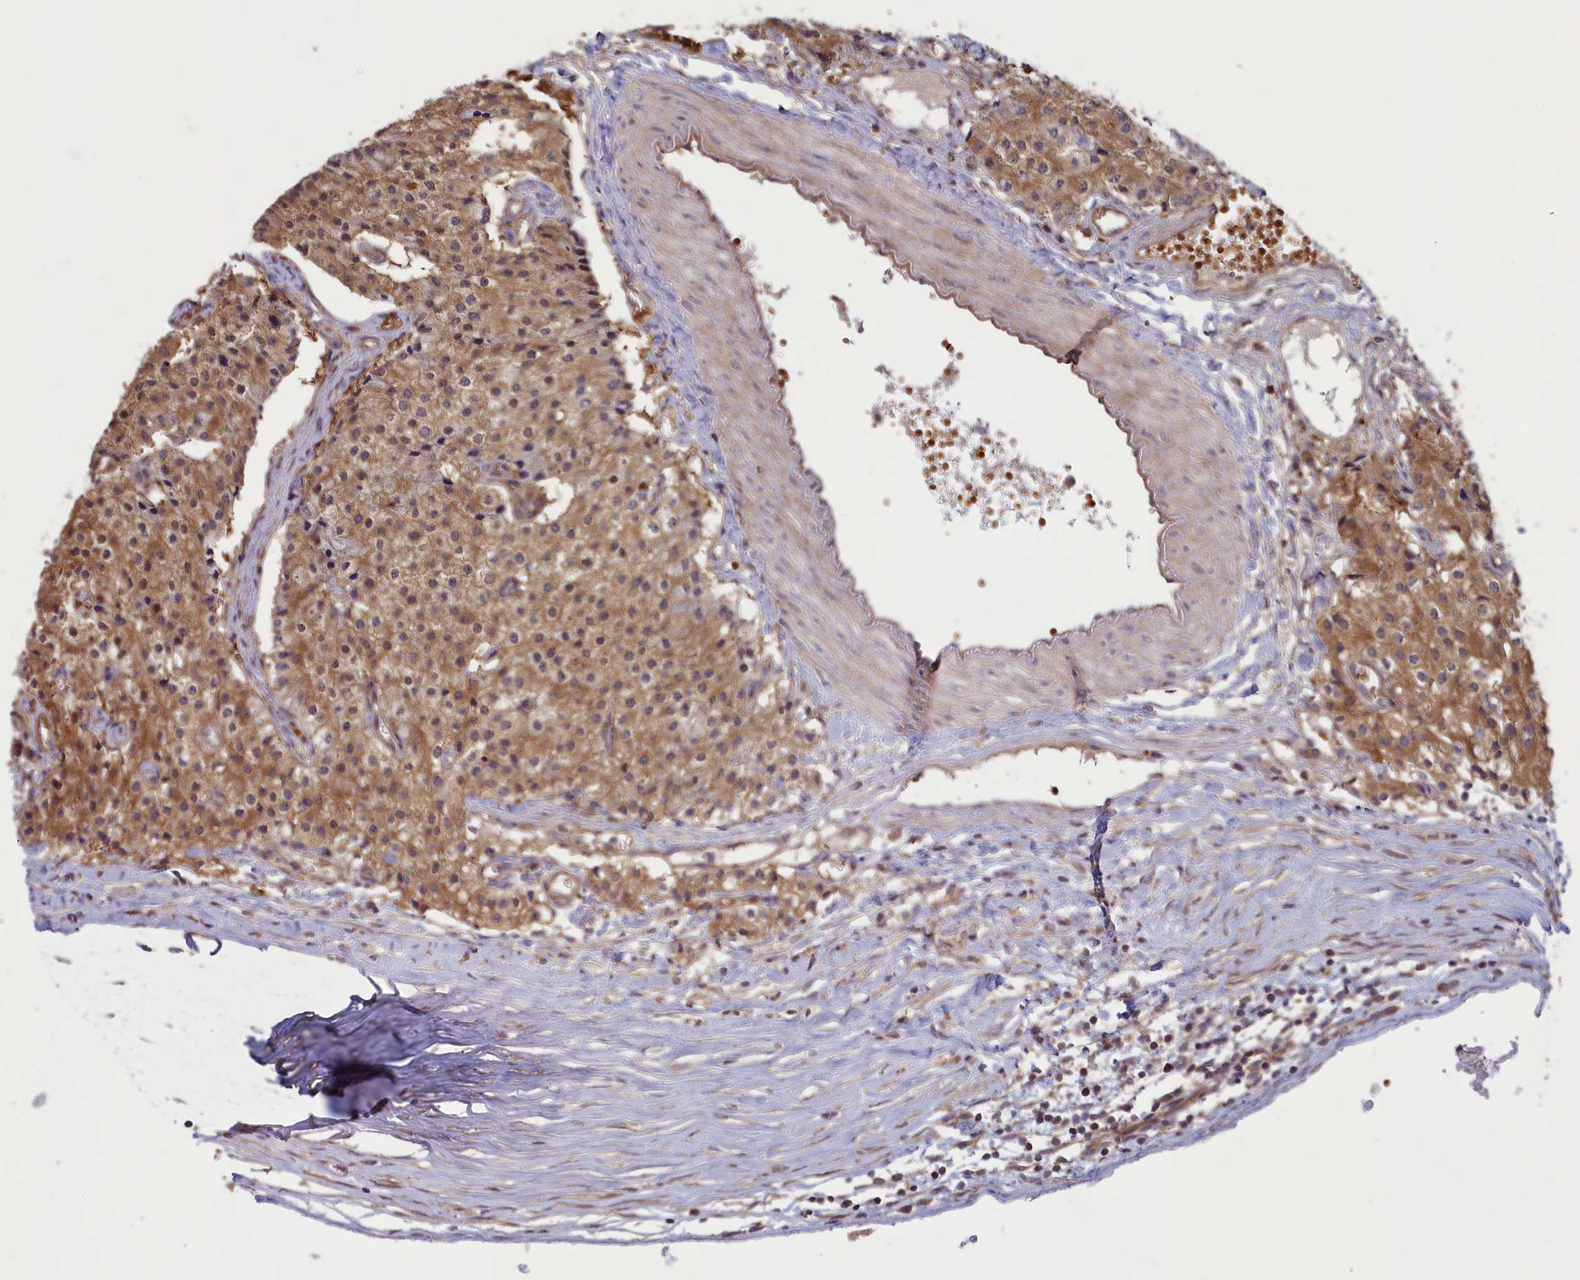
{"staining": {"intensity": "moderate", "quantity": ">75%", "location": "cytoplasmic/membranous"}, "tissue": "carcinoid", "cell_type": "Tumor cells", "image_type": "cancer", "snomed": [{"axis": "morphology", "description": "Carcinoid, malignant, NOS"}, {"axis": "topography", "description": "Colon"}], "caption": "Carcinoid (malignant) tissue exhibits moderate cytoplasmic/membranous positivity in approximately >75% of tumor cells, visualized by immunohistochemistry.", "gene": "CIAO2B", "patient": {"sex": "female", "age": 52}}